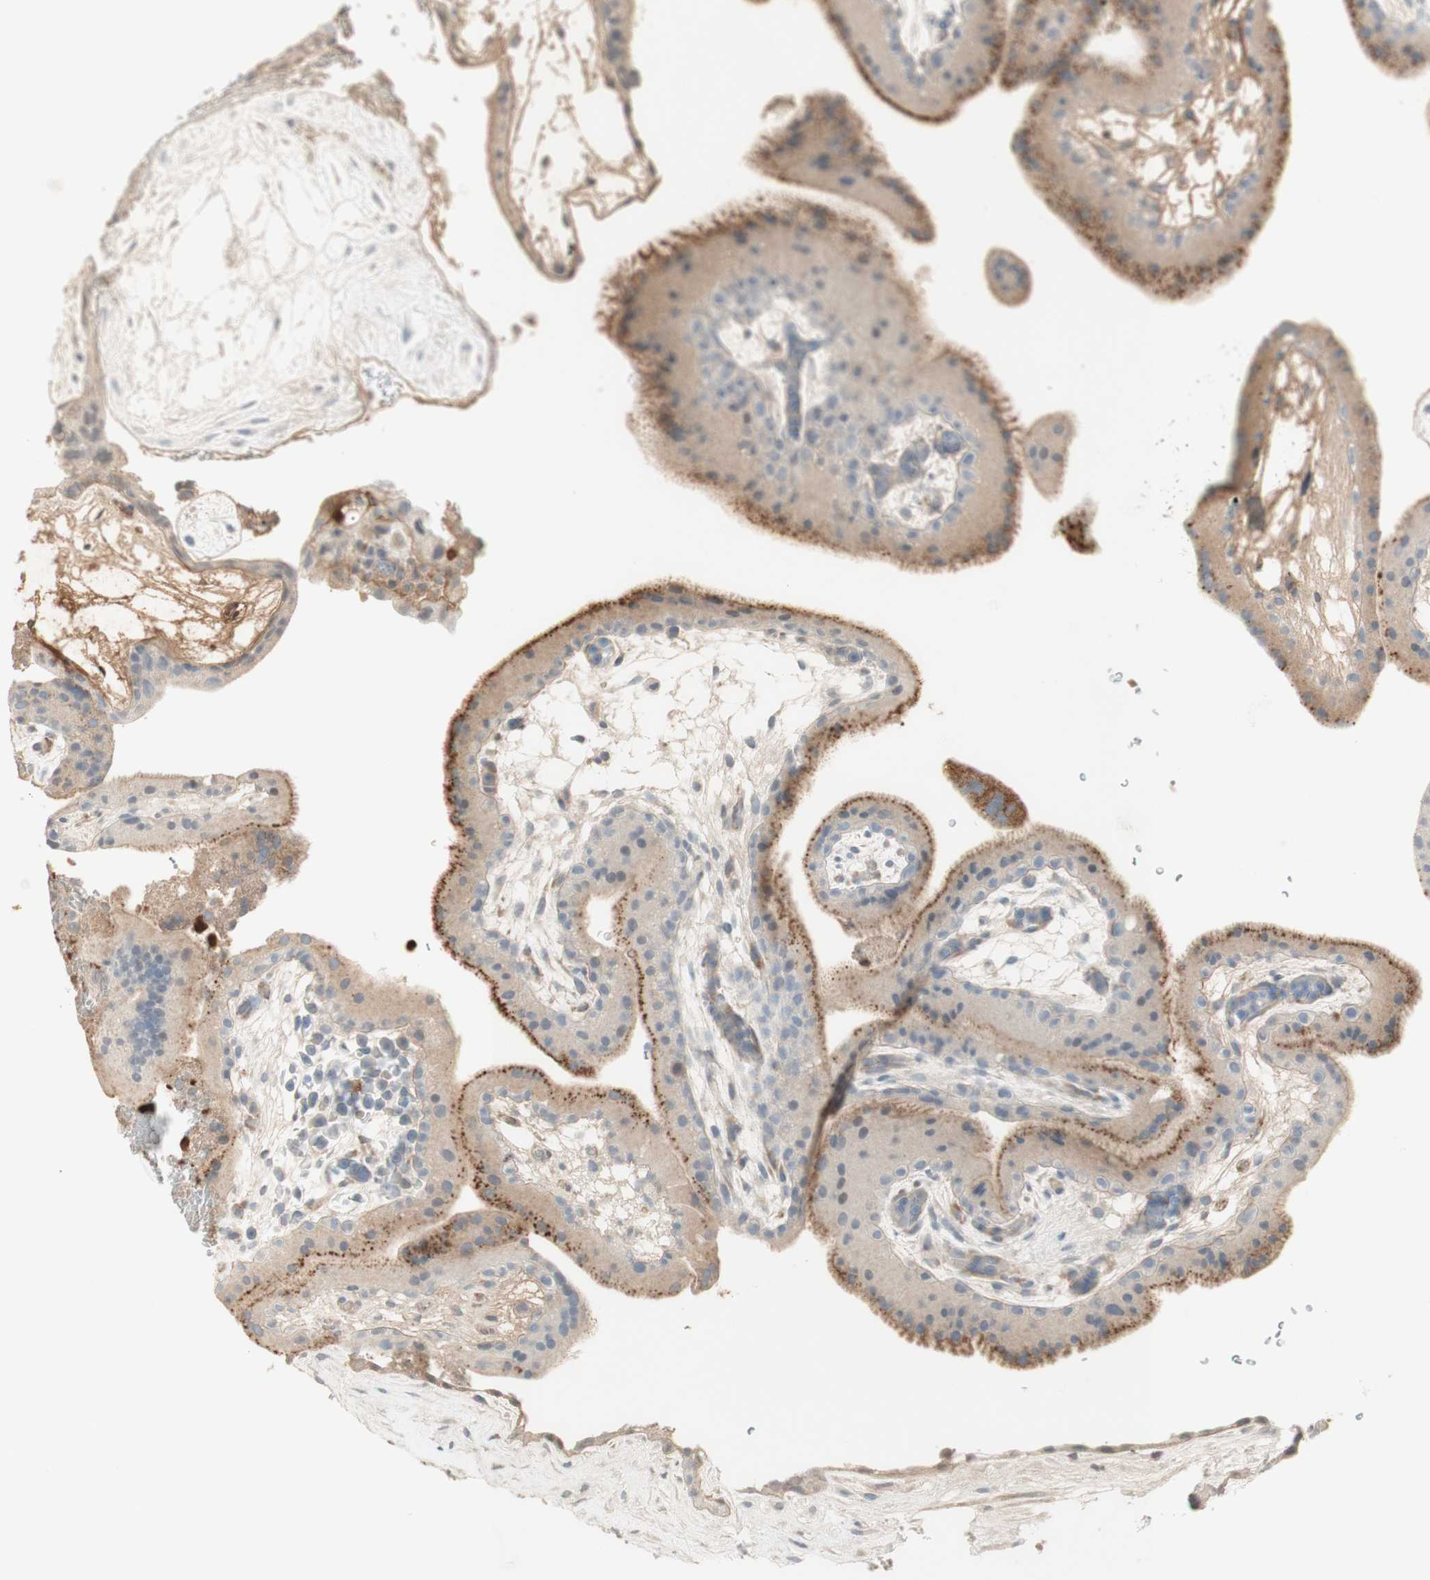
{"staining": {"intensity": "weak", "quantity": "25%-75%", "location": "cytoplasmic/membranous"}, "tissue": "placenta", "cell_type": "Decidual cells", "image_type": "normal", "snomed": [{"axis": "morphology", "description": "Normal tissue, NOS"}, {"axis": "topography", "description": "Placenta"}], "caption": "The histopathology image shows immunohistochemical staining of unremarkable placenta. There is weak cytoplasmic/membranous expression is seen in about 25%-75% of decidual cells. (DAB (3,3'-diaminobenzidine) IHC, brown staining for protein, blue staining for nuclei).", "gene": "NID1", "patient": {"sex": "female", "age": 19}}